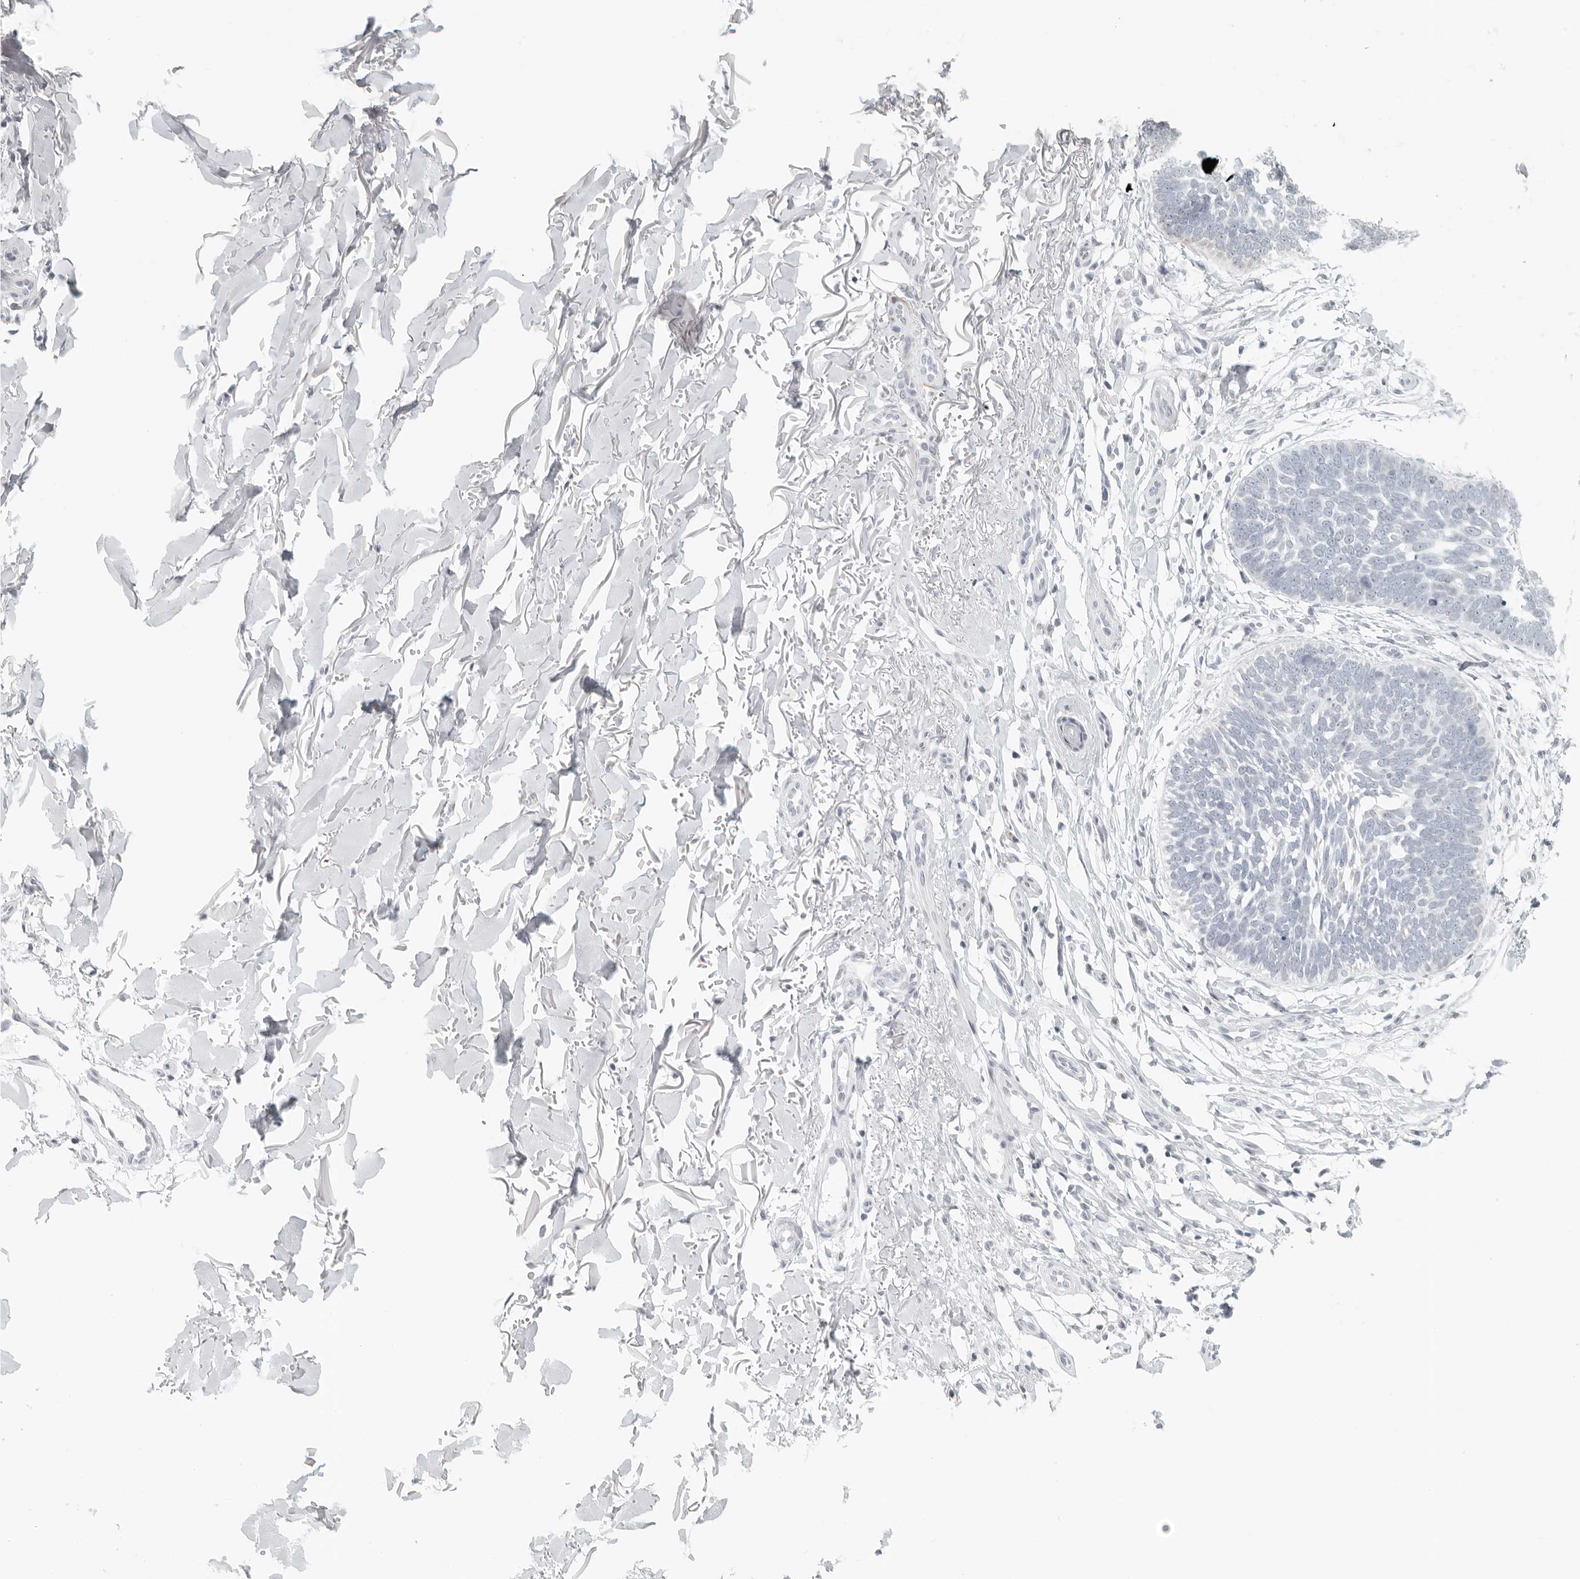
{"staining": {"intensity": "negative", "quantity": "none", "location": "none"}, "tissue": "skin cancer", "cell_type": "Tumor cells", "image_type": "cancer", "snomed": [{"axis": "morphology", "description": "Normal tissue, NOS"}, {"axis": "morphology", "description": "Basal cell carcinoma"}, {"axis": "topography", "description": "Skin"}], "caption": "Protein analysis of skin cancer shows no significant expression in tumor cells.", "gene": "RPS6KC1", "patient": {"sex": "male", "age": 77}}